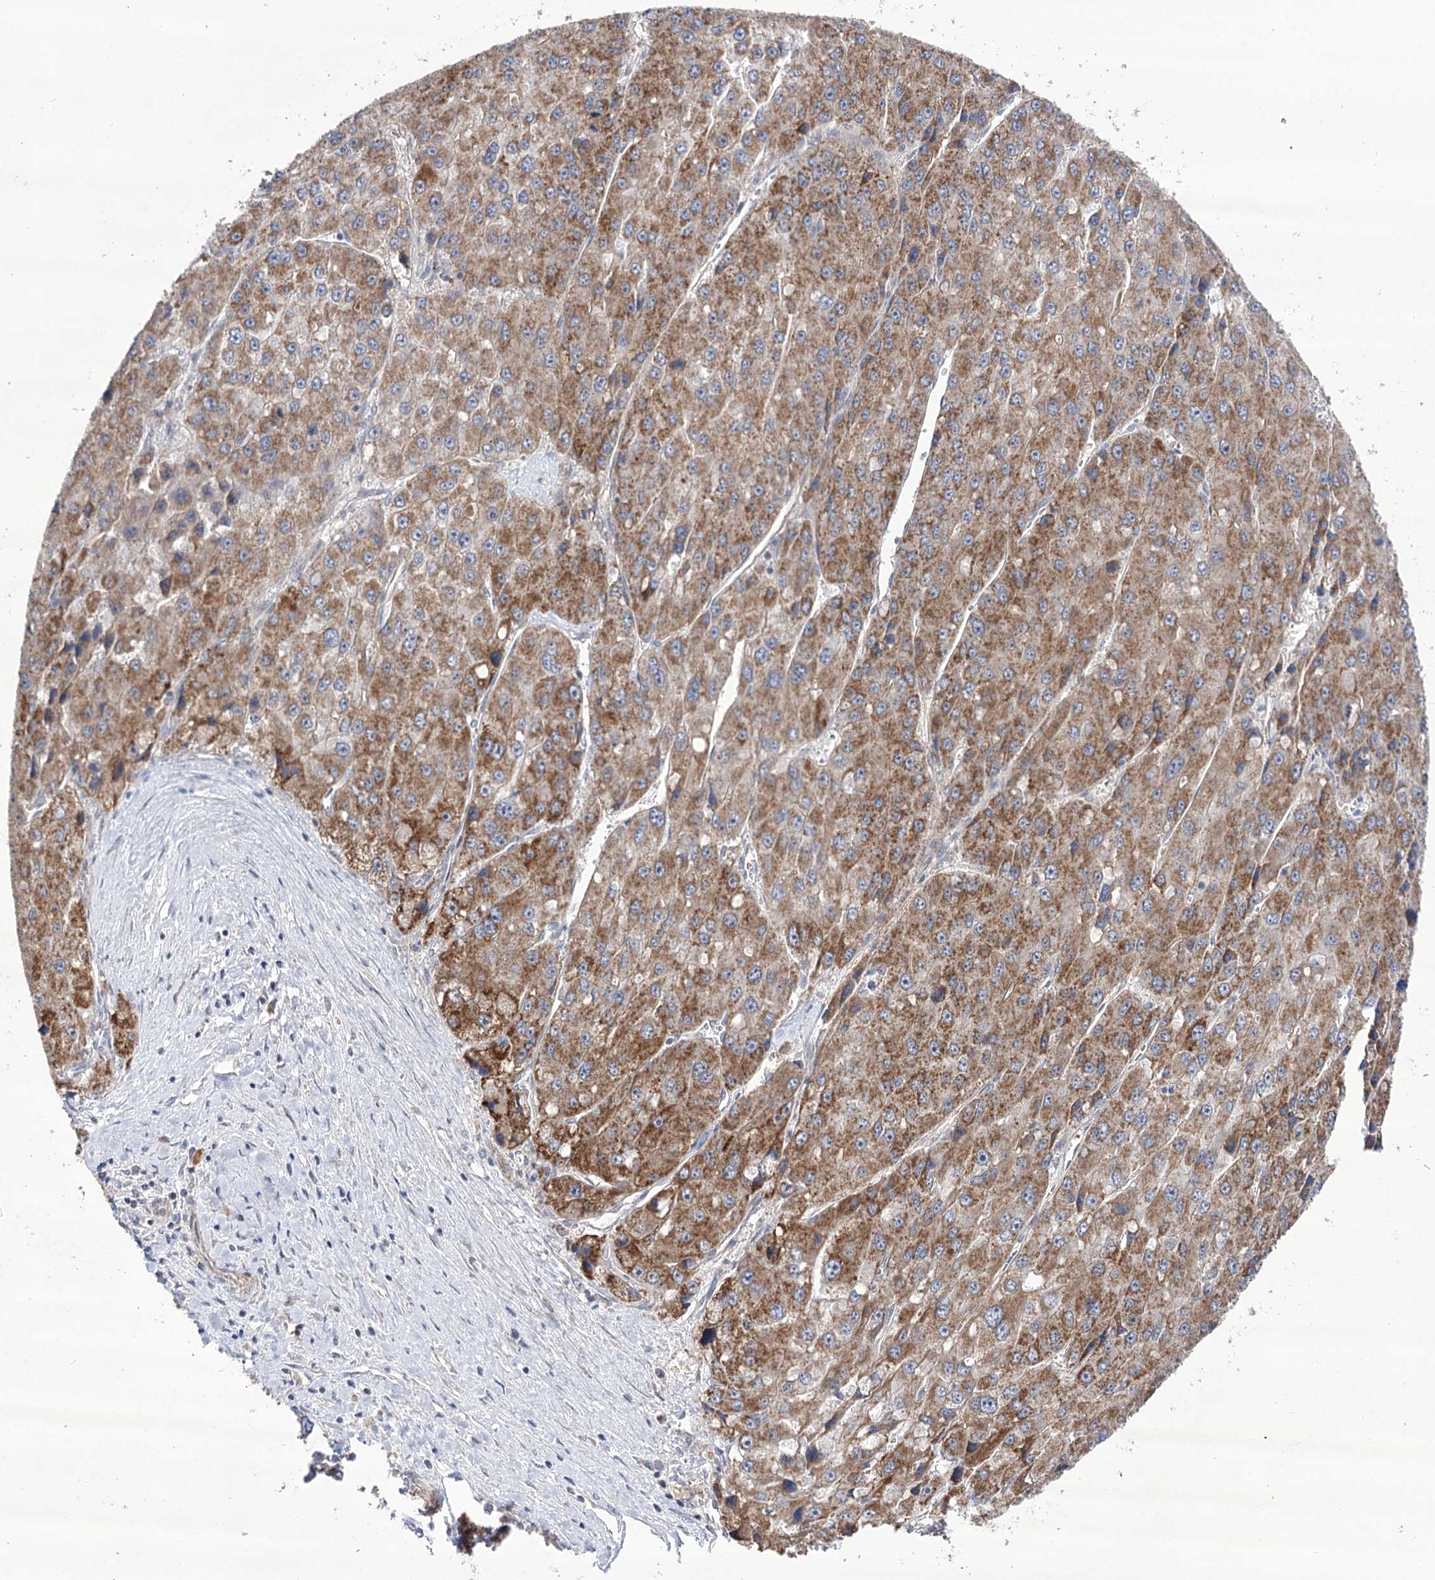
{"staining": {"intensity": "moderate", "quantity": ">75%", "location": "cytoplasmic/membranous"}, "tissue": "liver cancer", "cell_type": "Tumor cells", "image_type": "cancer", "snomed": [{"axis": "morphology", "description": "Carcinoma, Hepatocellular, NOS"}, {"axis": "topography", "description": "Liver"}], "caption": "DAB (3,3'-diaminobenzidine) immunohistochemical staining of human liver hepatocellular carcinoma demonstrates moderate cytoplasmic/membranous protein expression in about >75% of tumor cells.", "gene": "ECHDC3", "patient": {"sex": "female", "age": 73}}